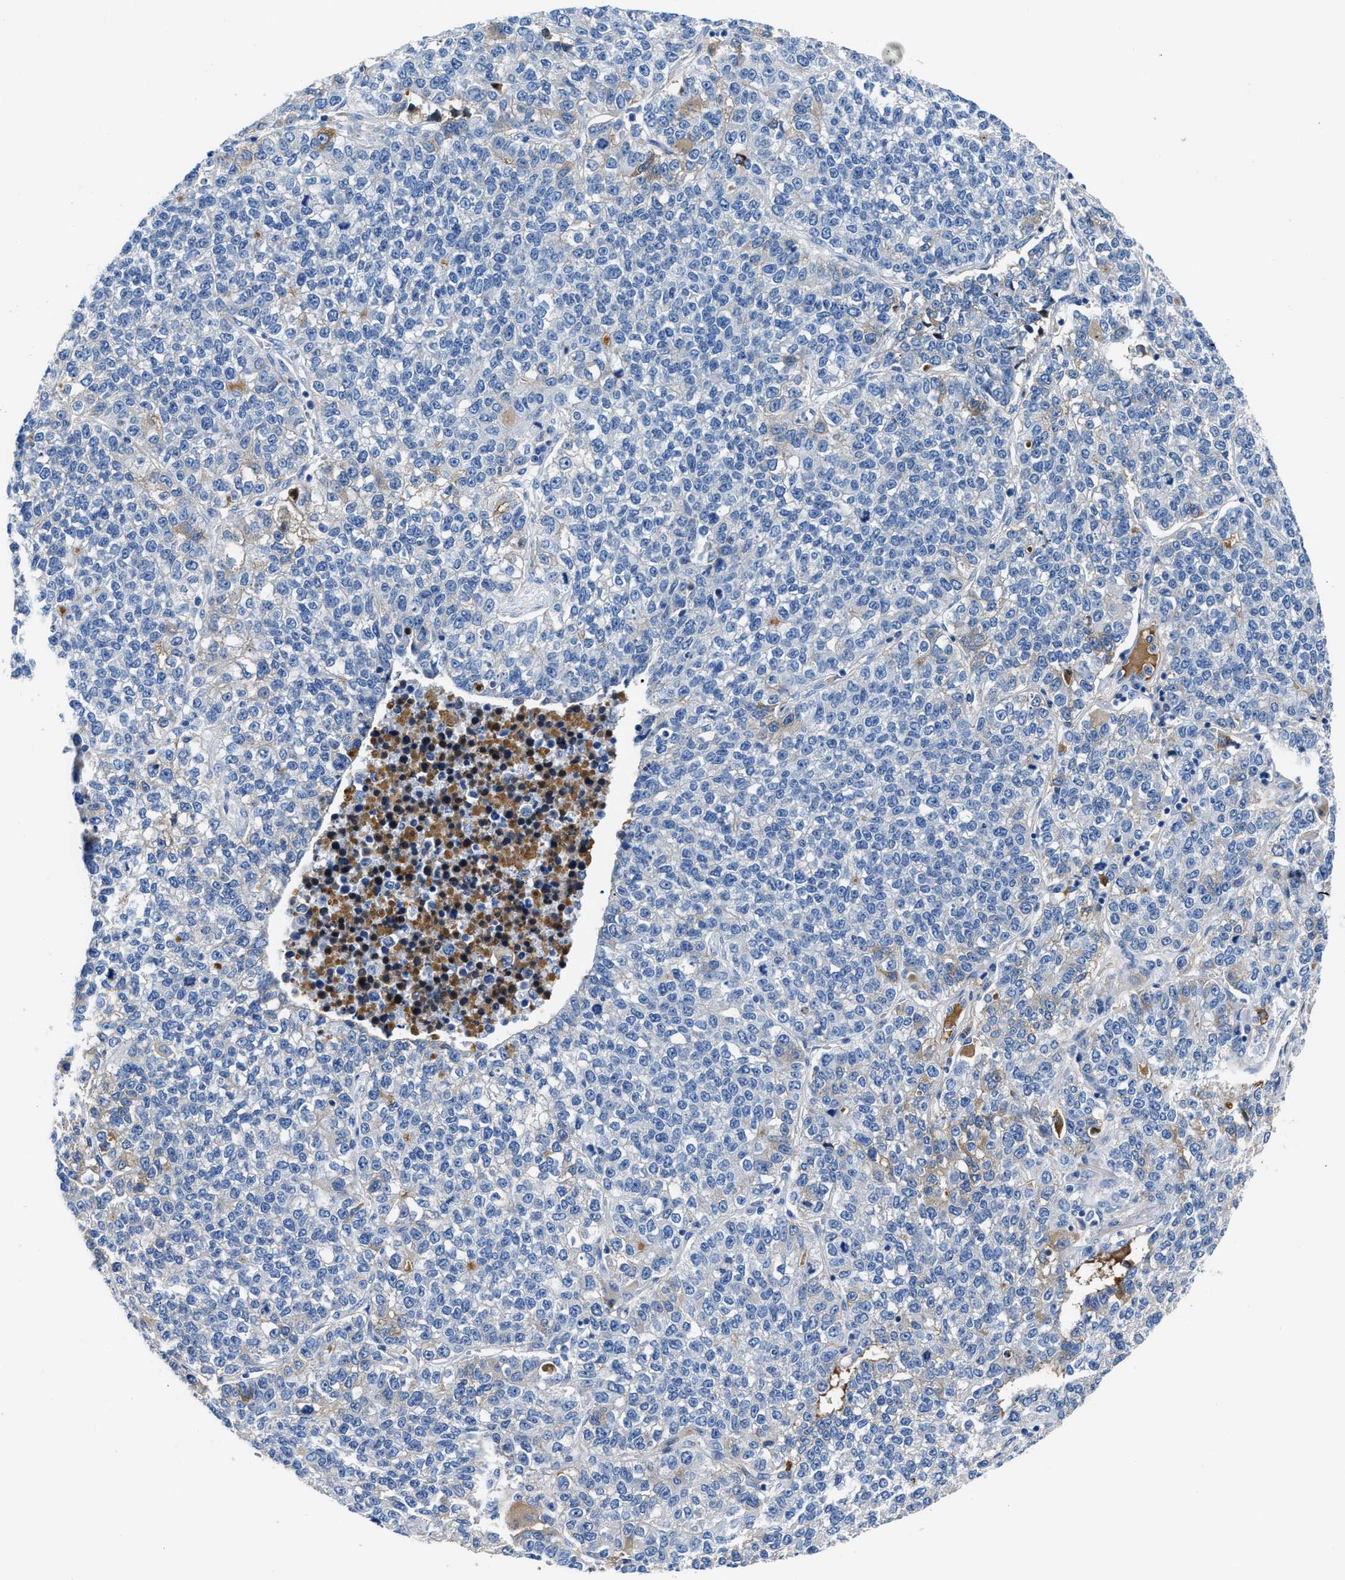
{"staining": {"intensity": "weak", "quantity": "<25%", "location": "cytoplasmic/membranous"}, "tissue": "lung cancer", "cell_type": "Tumor cells", "image_type": "cancer", "snomed": [{"axis": "morphology", "description": "Adenocarcinoma, NOS"}, {"axis": "topography", "description": "Lung"}], "caption": "IHC of human lung cancer reveals no positivity in tumor cells.", "gene": "GC", "patient": {"sex": "male", "age": 49}}